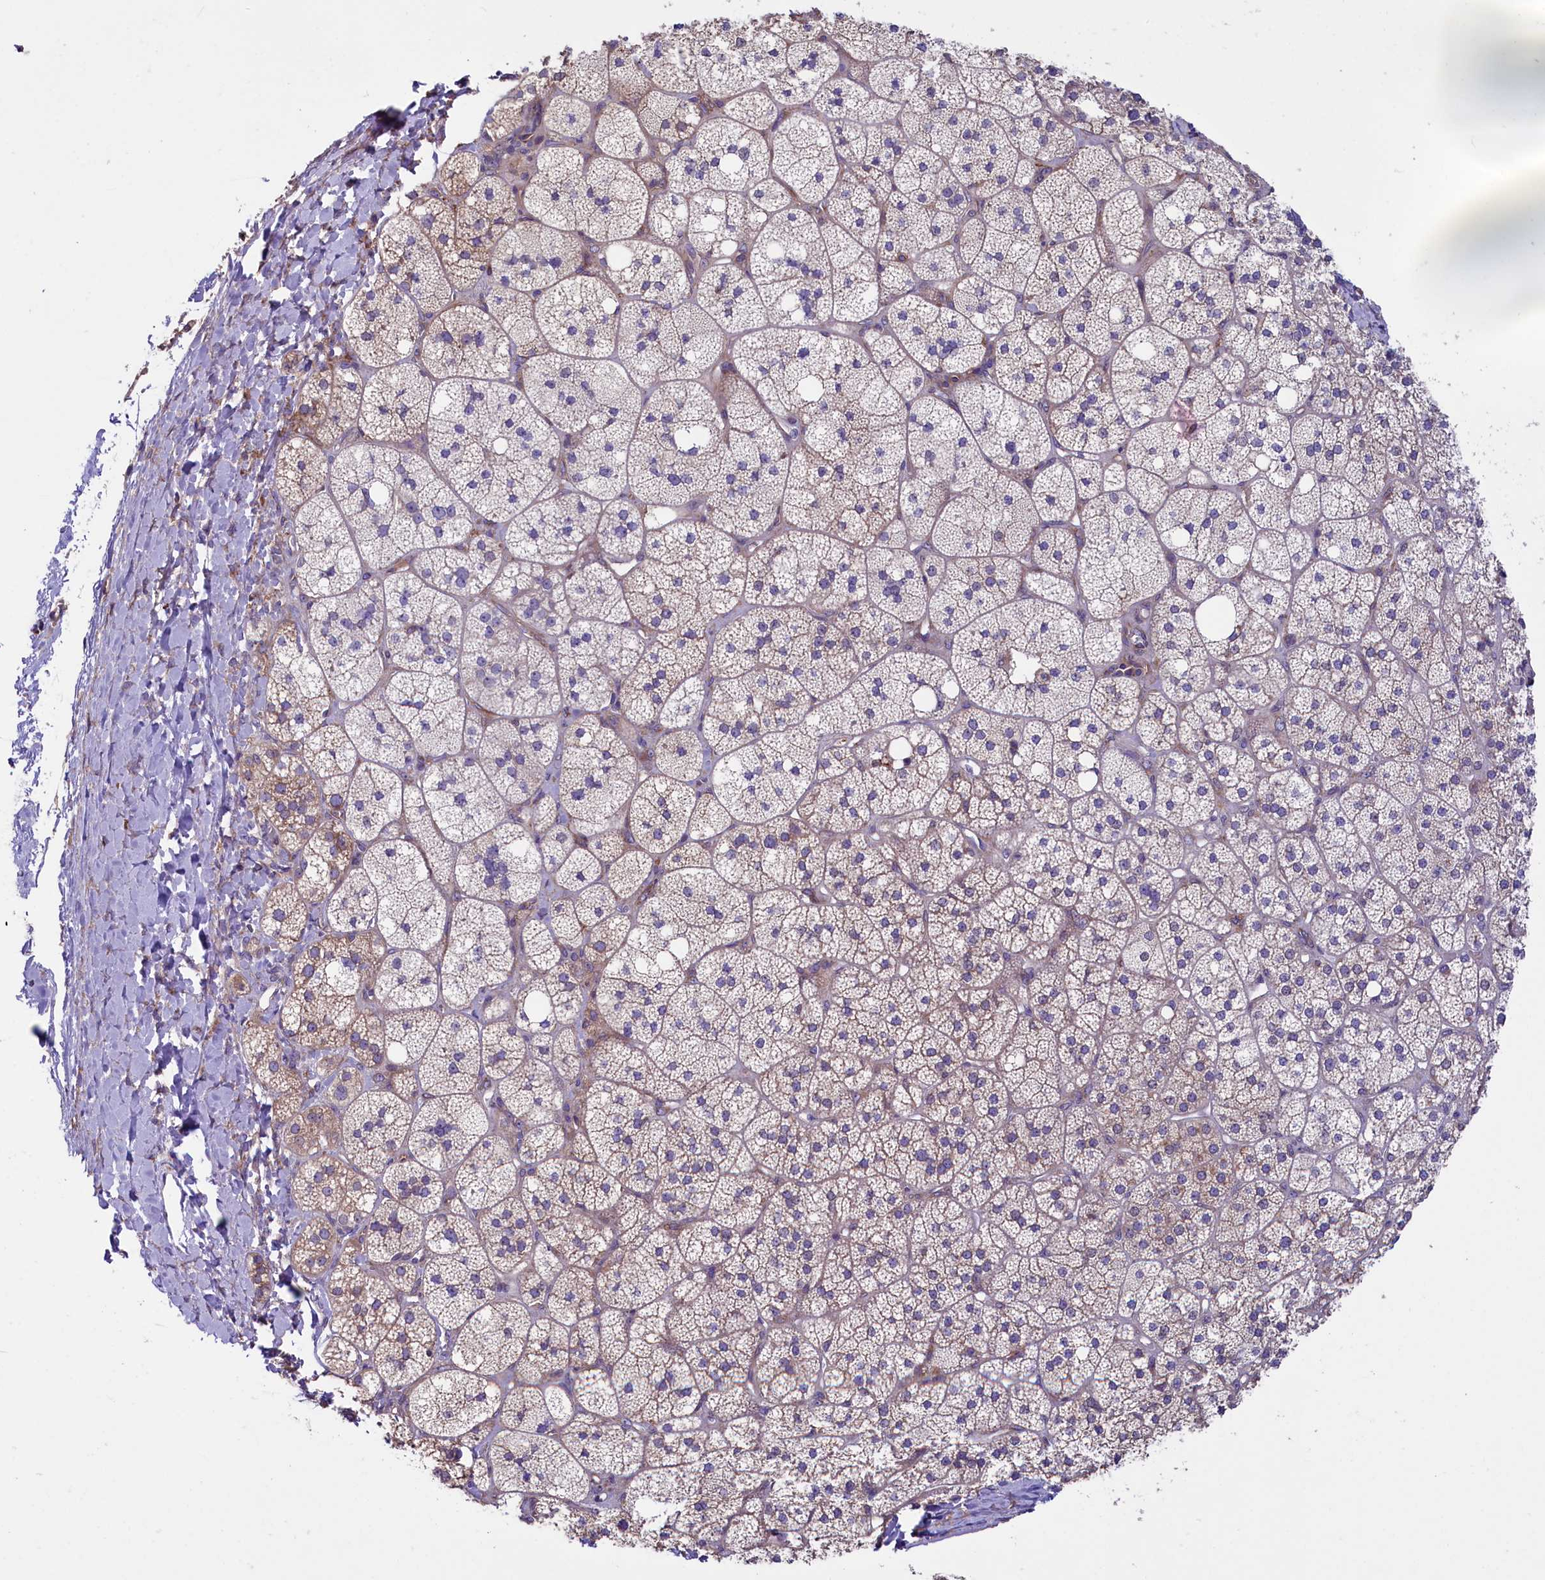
{"staining": {"intensity": "moderate", "quantity": "25%-75%", "location": "cytoplasmic/membranous"}, "tissue": "adrenal gland", "cell_type": "Glandular cells", "image_type": "normal", "snomed": [{"axis": "morphology", "description": "Normal tissue, NOS"}, {"axis": "topography", "description": "Adrenal gland"}], "caption": "A micrograph of adrenal gland stained for a protein shows moderate cytoplasmic/membranous brown staining in glandular cells.", "gene": "GPR108", "patient": {"sex": "male", "age": 61}}